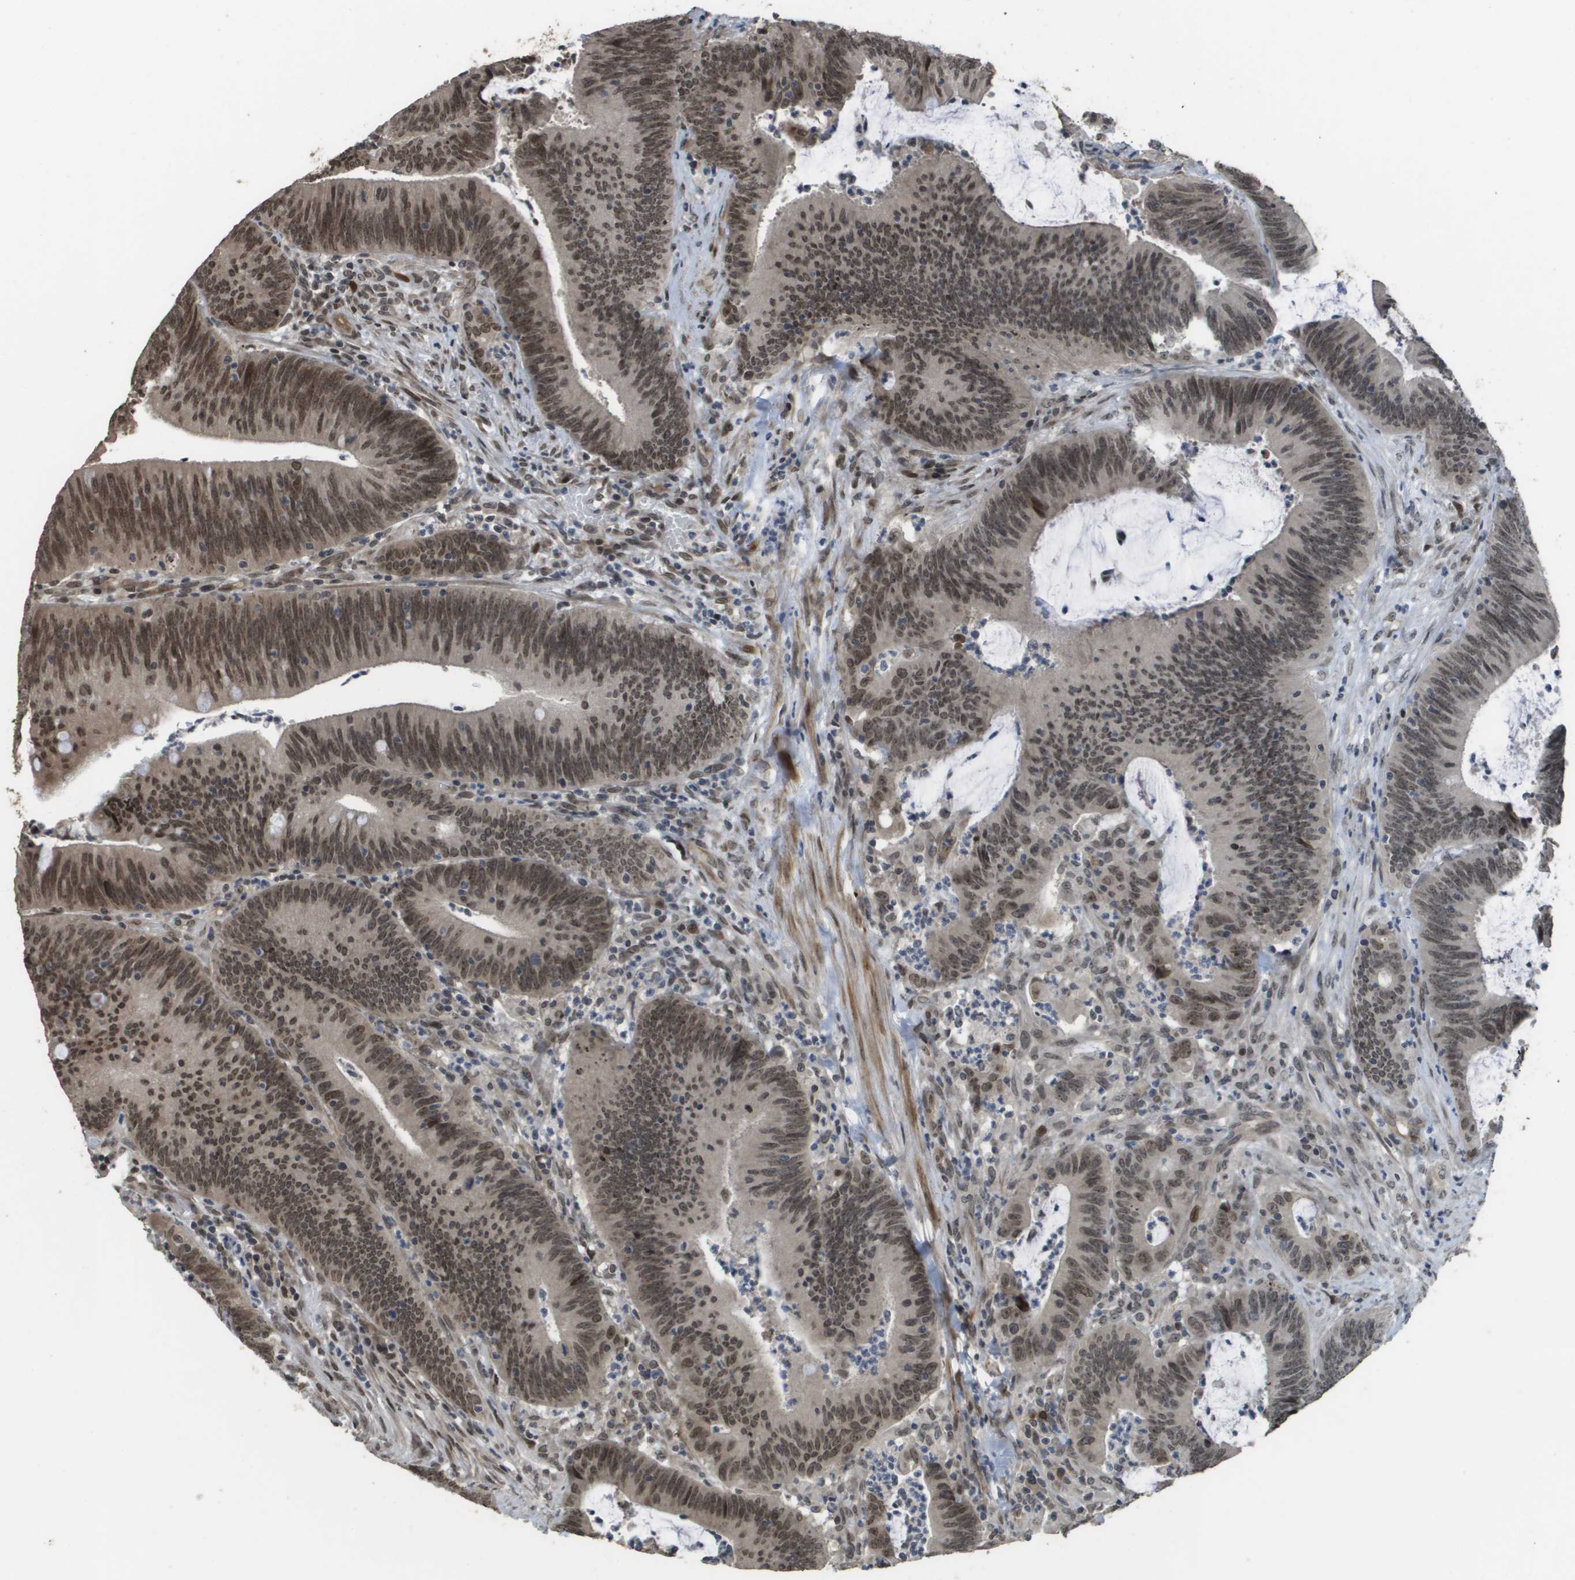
{"staining": {"intensity": "weak", "quantity": ">75%", "location": "nuclear"}, "tissue": "colorectal cancer", "cell_type": "Tumor cells", "image_type": "cancer", "snomed": [{"axis": "morphology", "description": "Normal tissue, NOS"}, {"axis": "morphology", "description": "Adenocarcinoma, NOS"}, {"axis": "topography", "description": "Rectum"}], "caption": "This micrograph demonstrates immunohistochemistry staining of adenocarcinoma (colorectal), with low weak nuclear positivity in about >75% of tumor cells.", "gene": "KAT5", "patient": {"sex": "female", "age": 66}}